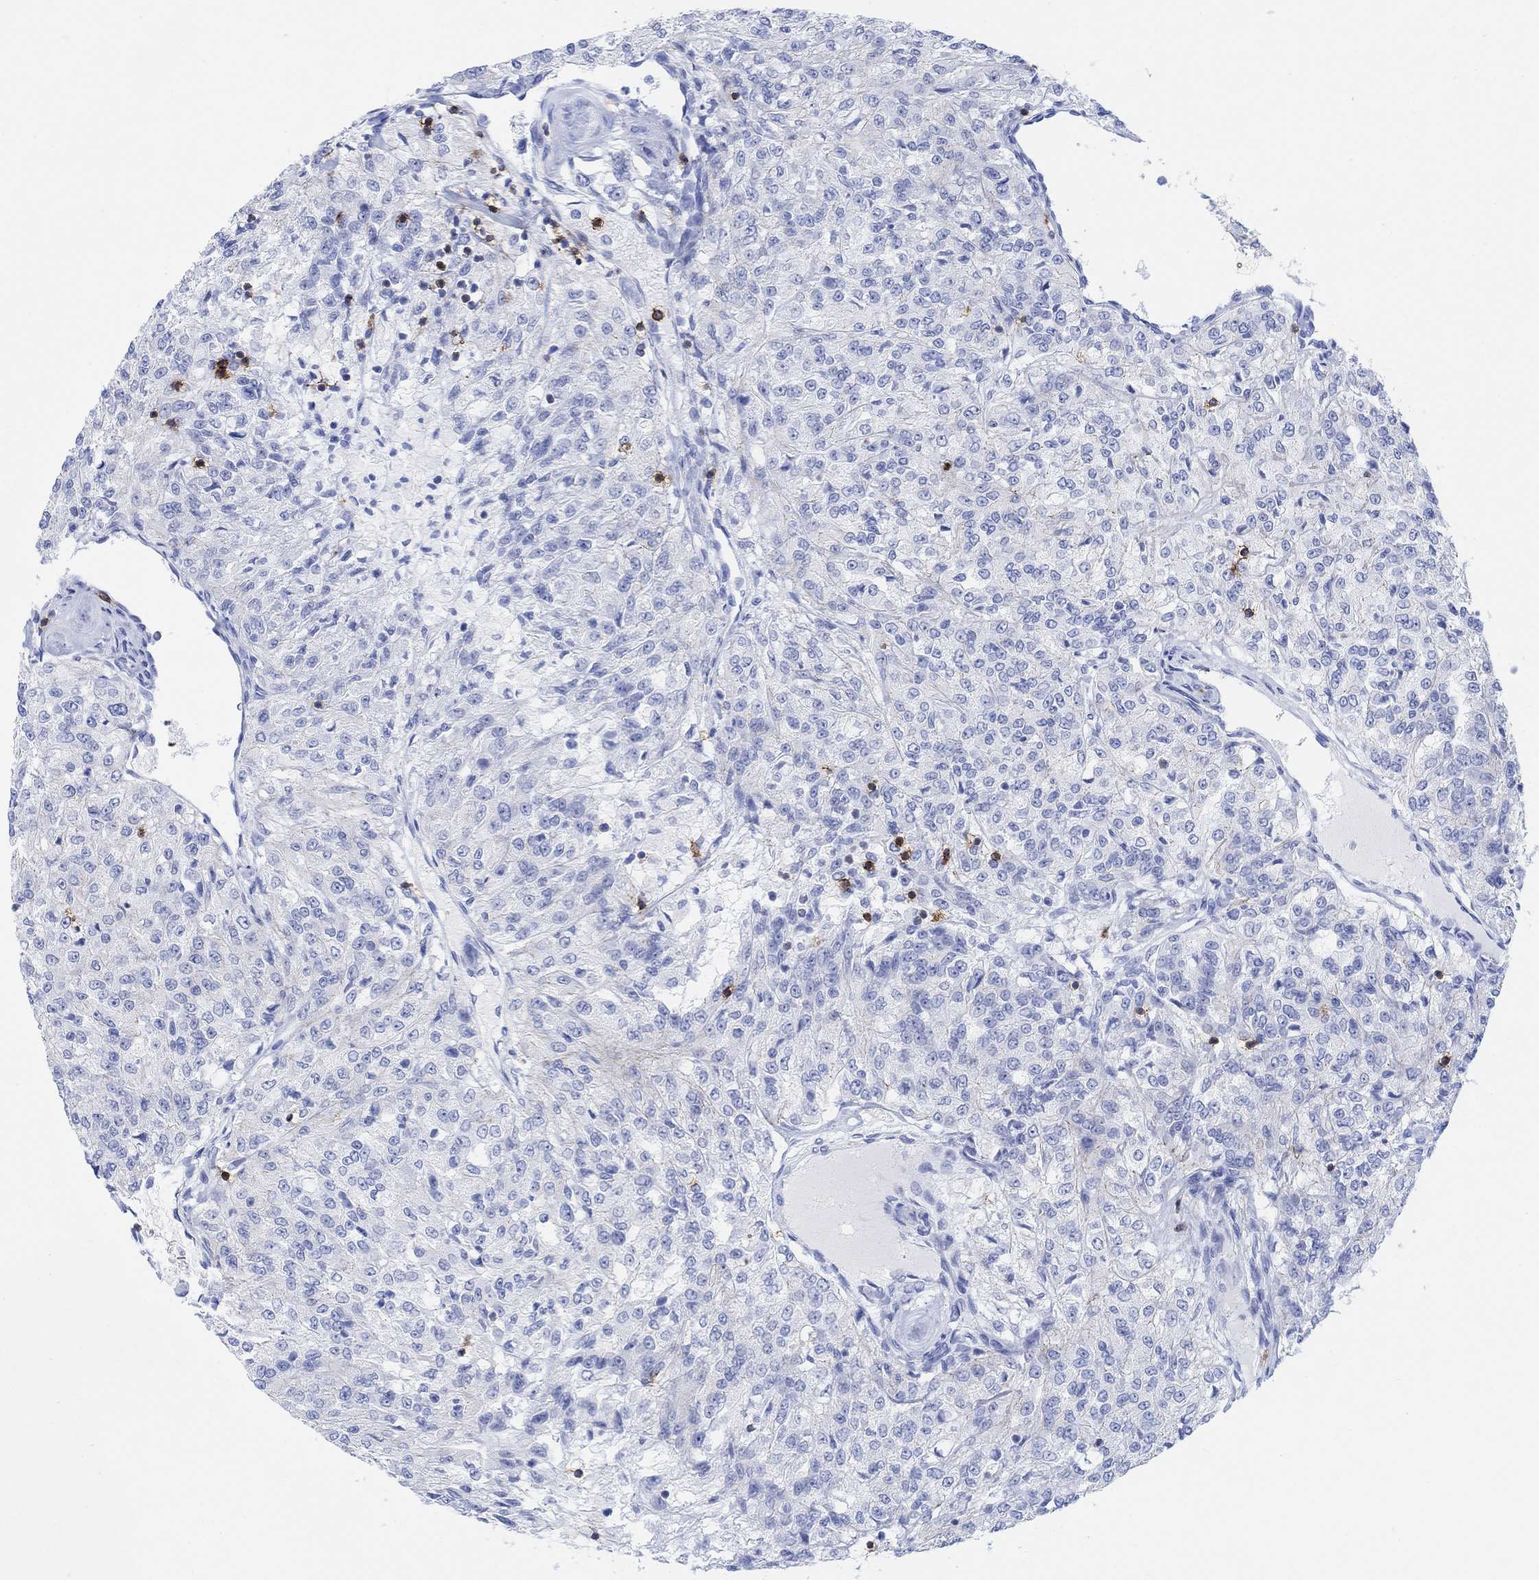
{"staining": {"intensity": "negative", "quantity": "none", "location": "none"}, "tissue": "renal cancer", "cell_type": "Tumor cells", "image_type": "cancer", "snomed": [{"axis": "morphology", "description": "Adenocarcinoma, NOS"}, {"axis": "topography", "description": "Kidney"}], "caption": "Renal adenocarcinoma was stained to show a protein in brown. There is no significant positivity in tumor cells.", "gene": "GPR65", "patient": {"sex": "female", "age": 63}}